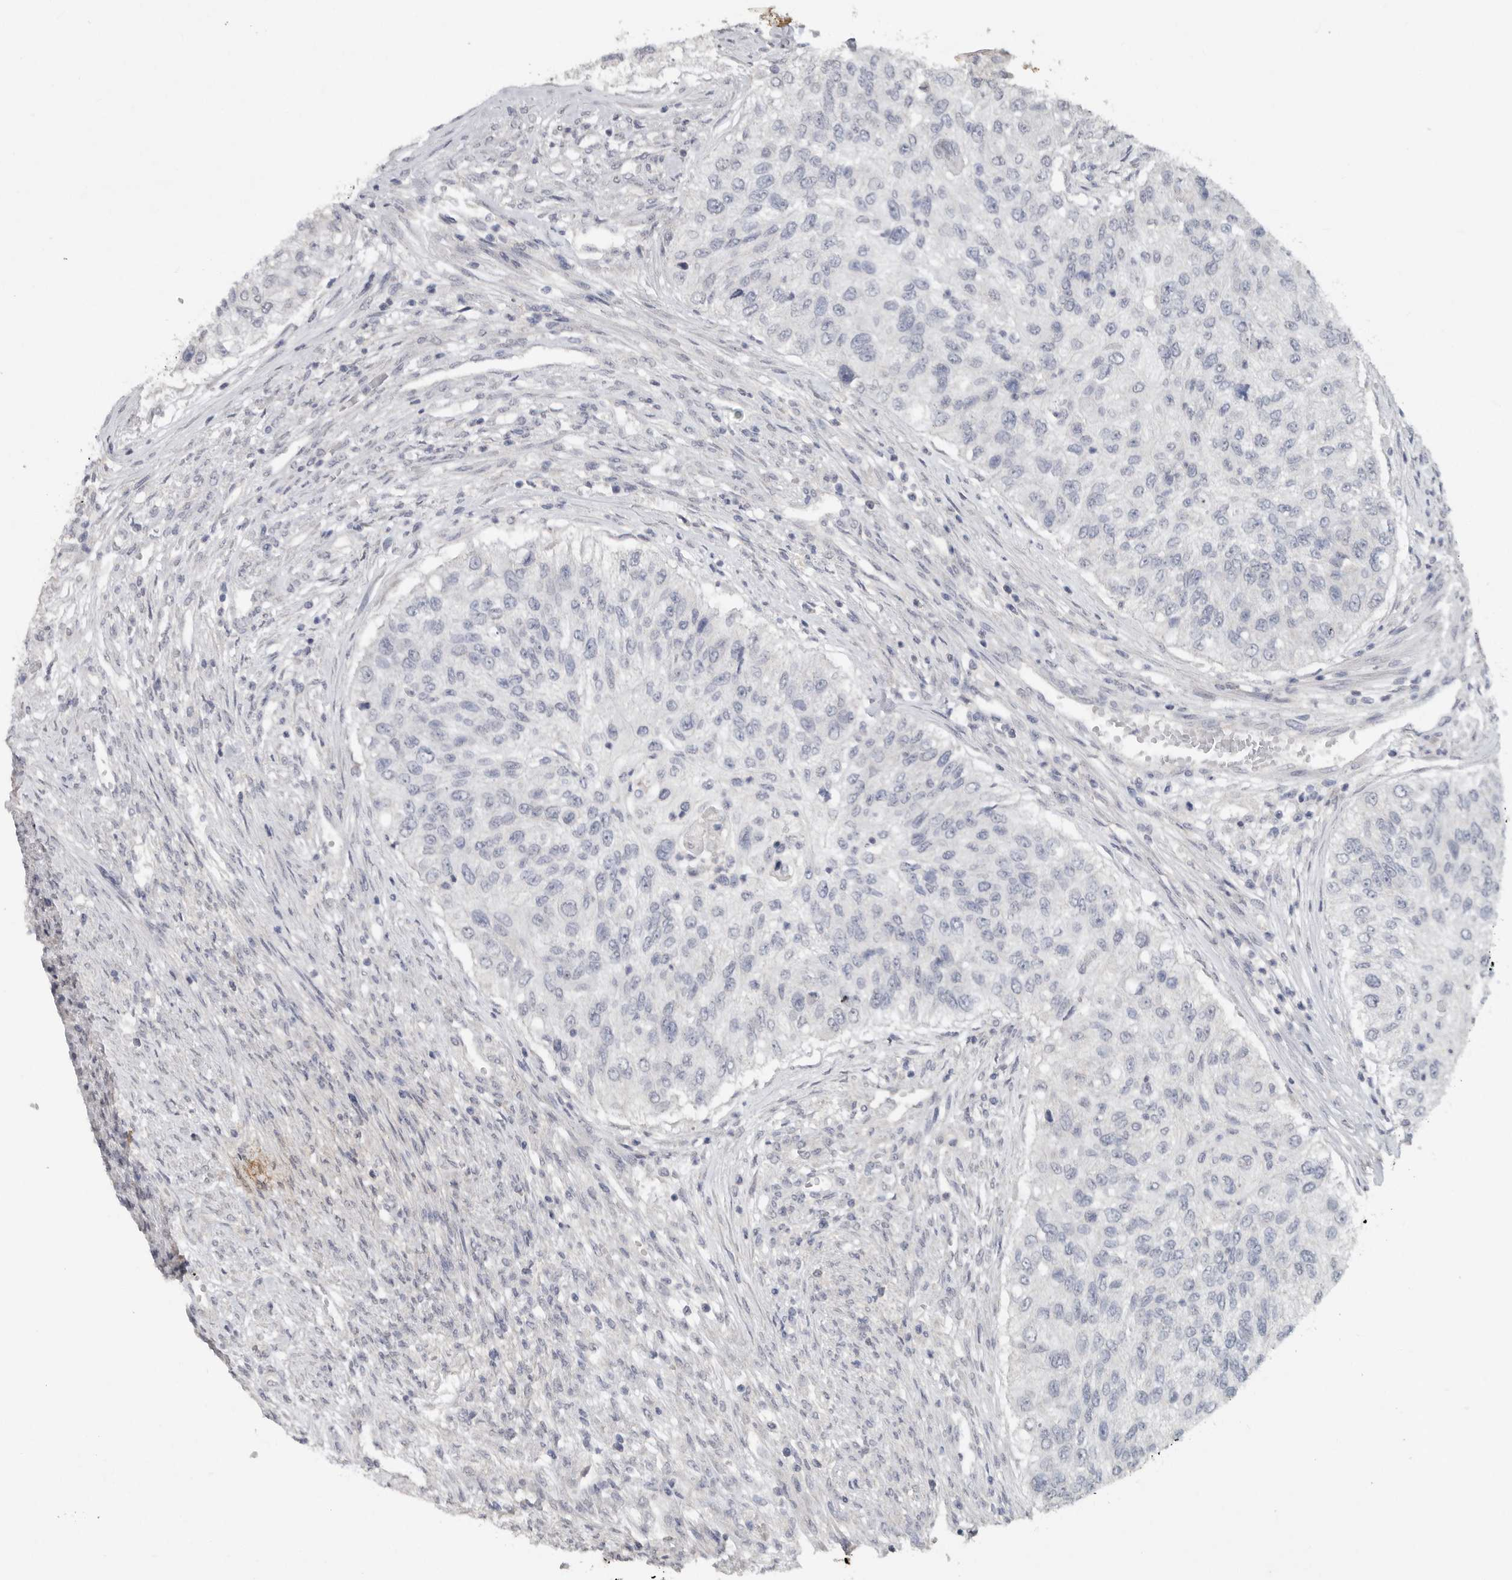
{"staining": {"intensity": "negative", "quantity": "none", "location": "none"}, "tissue": "urothelial cancer", "cell_type": "Tumor cells", "image_type": "cancer", "snomed": [{"axis": "morphology", "description": "Urothelial carcinoma, High grade"}, {"axis": "topography", "description": "Urinary bladder"}], "caption": "Immunohistochemistry photomicrograph of urothelial cancer stained for a protein (brown), which displays no staining in tumor cells.", "gene": "REG4", "patient": {"sex": "female", "age": 60}}